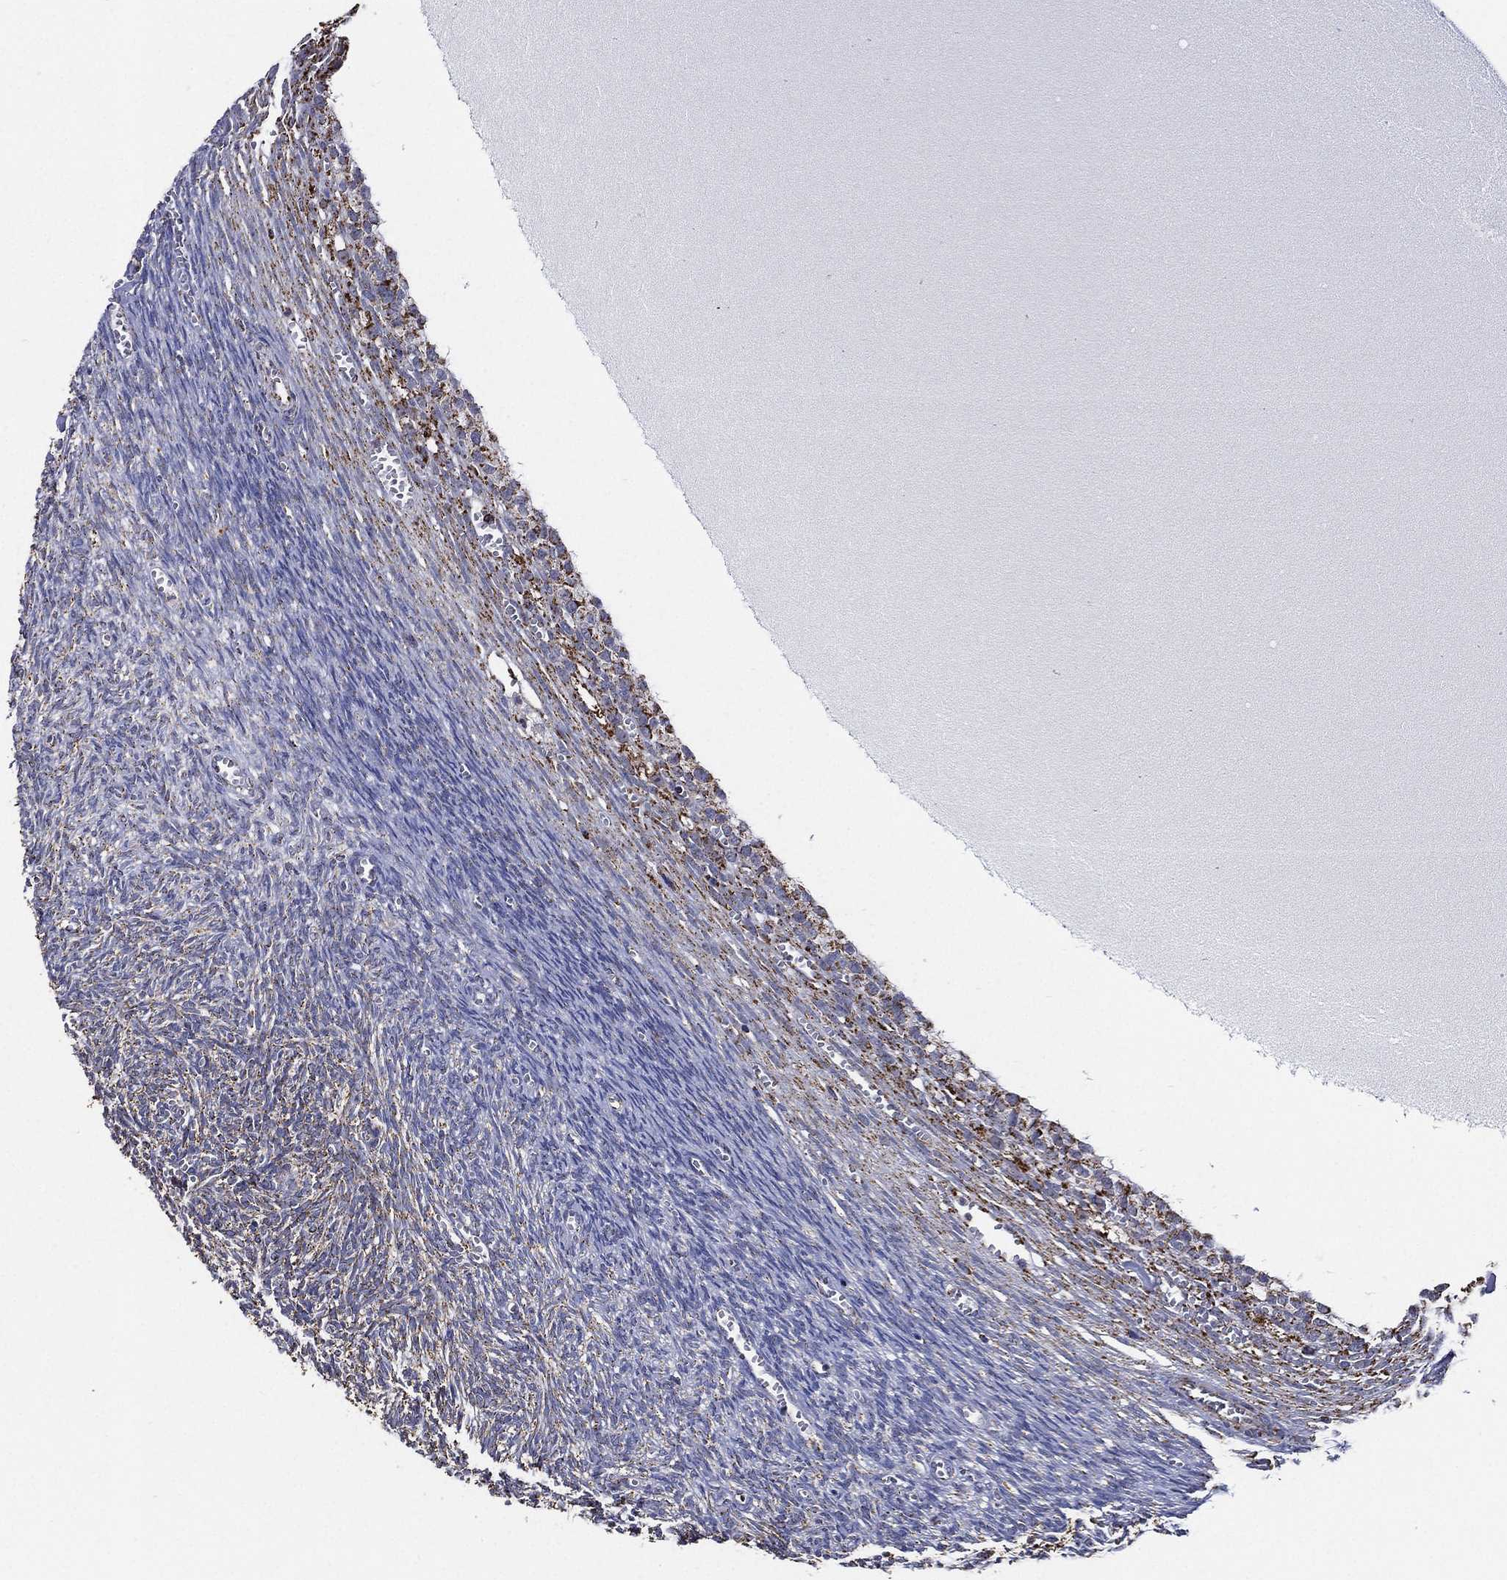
{"staining": {"intensity": "negative", "quantity": "none", "location": "none"}, "tissue": "ovary", "cell_type": "Ovarian stroma cells", "image_type": "normal", "snomed": [{"axis": "morphology", "description": "Normal tissue, NOS"}, {"axis": "topography", "description": "Ovary"}], "caption": "The photomicrograph displays no significant staining in ovarian stroma cells of ovary.", "gene": "NDUFAB1", "patient": {"sex": "female", "age": 43}}